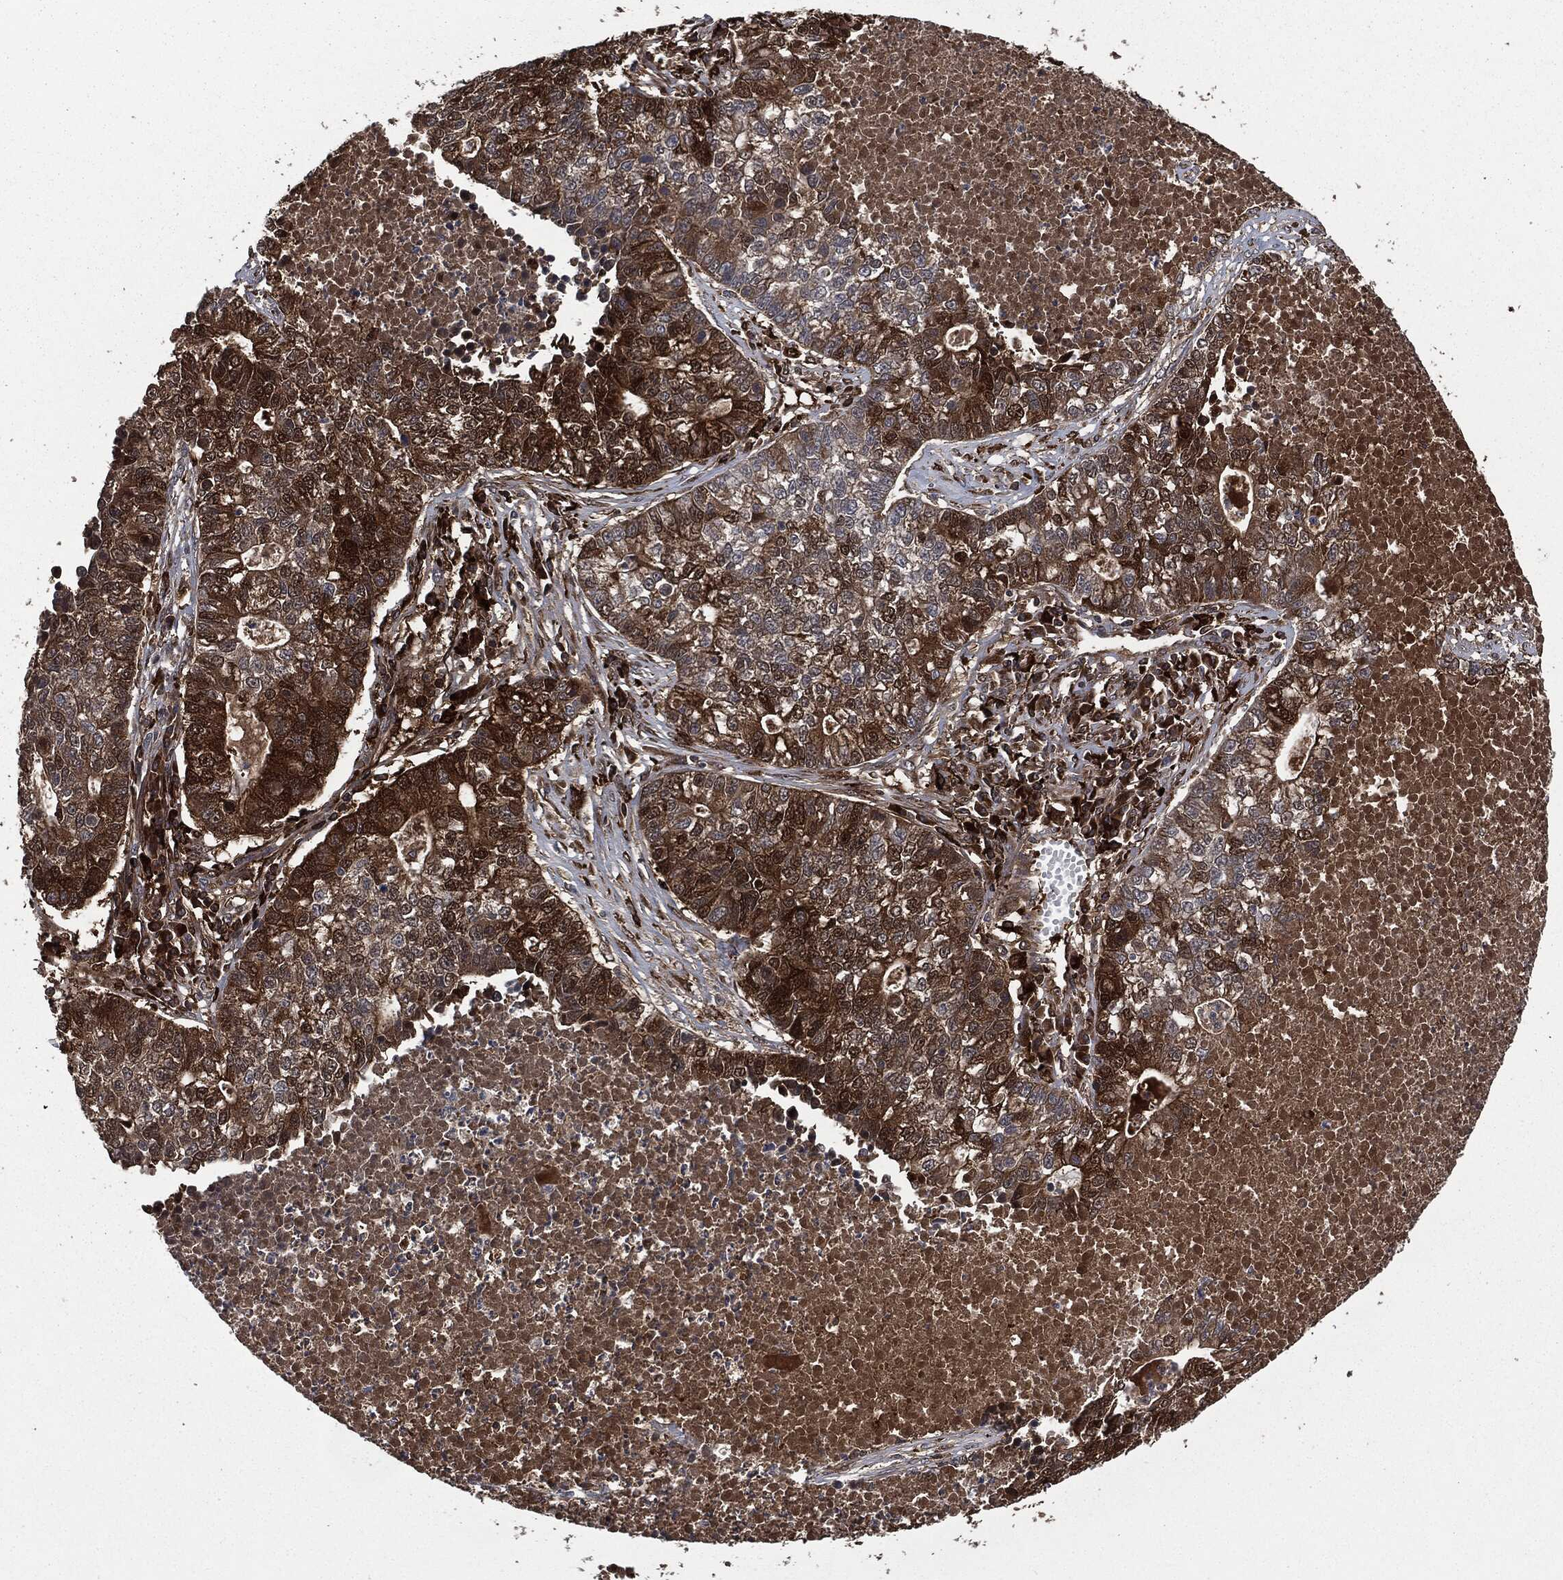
{"staining": {"intensity": "moderate", "quantity": ">75%", "location": "cytoplasmic/membranous"}, "tissue": "lung cancer", "cell_type": "Tumor cells", "image_type": "cancer", "snomed": [{"axis": "morphology", "description": "Adenocarcinoma, NOS"}, {"axis": "topography", "description": "Lung"}], "caption": "DAB immunohistochemical staining of lung cancer (adenocarcinoma) exhibits moderate cytoplasmic/membranous protein expression in approximately >75% of tumor cells.", "gene": "CRABP2", "patient": {"sex": "male", "age": 57}}